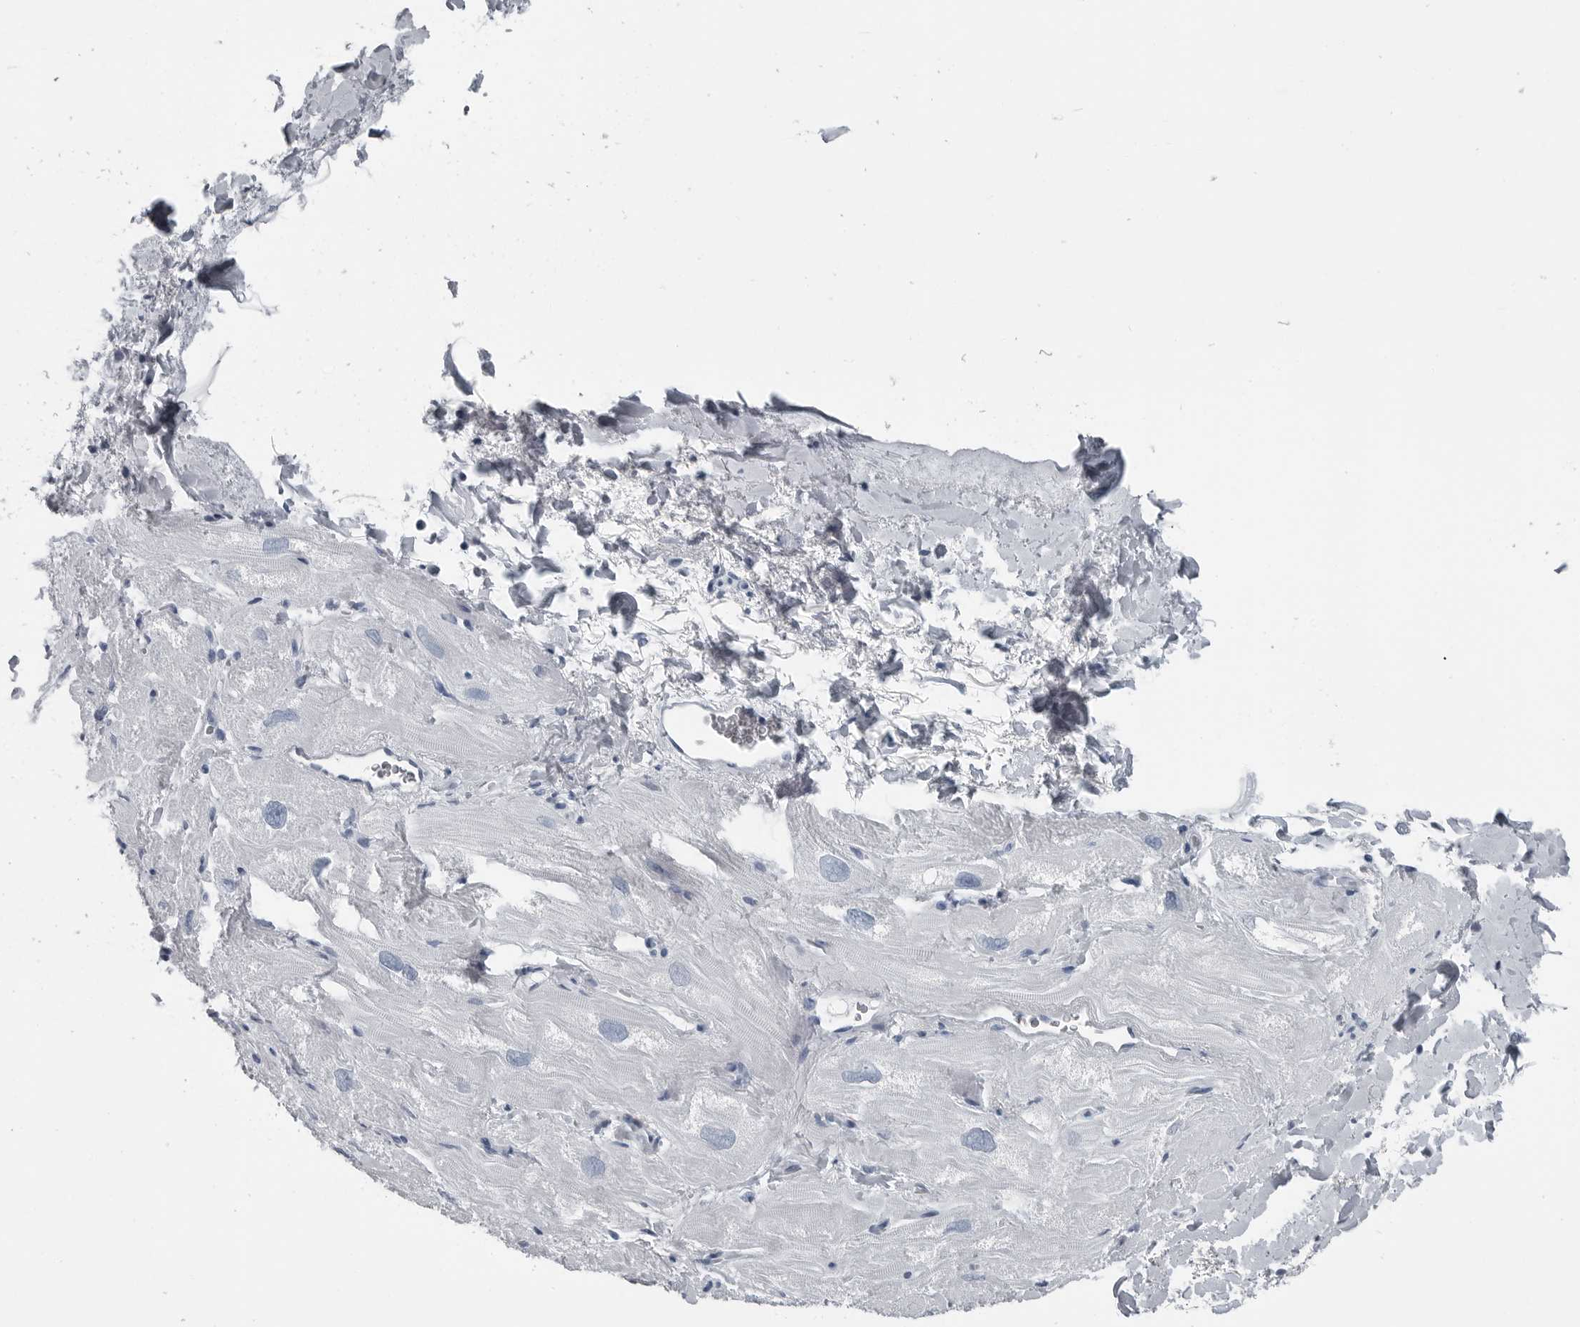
{"staining": {"intensity": "negative", "quantity": "none", "location": "none"}, "tissue": "heart muscle", "cell_type": "Cardiomyocytes", "image_type": "normal", "snomed": [{"axis": "morphology", "description": "Normal tissue, NOS"}, {"axis": "topography", "description": "Heart"}], "caption": "Human heart muscle stained for a protein using immunohistochemistry (IHC) displays no expression in cardiomyocytes.", "gene": "SPINK1", "patient": {"sex": "male", "age": 49}}